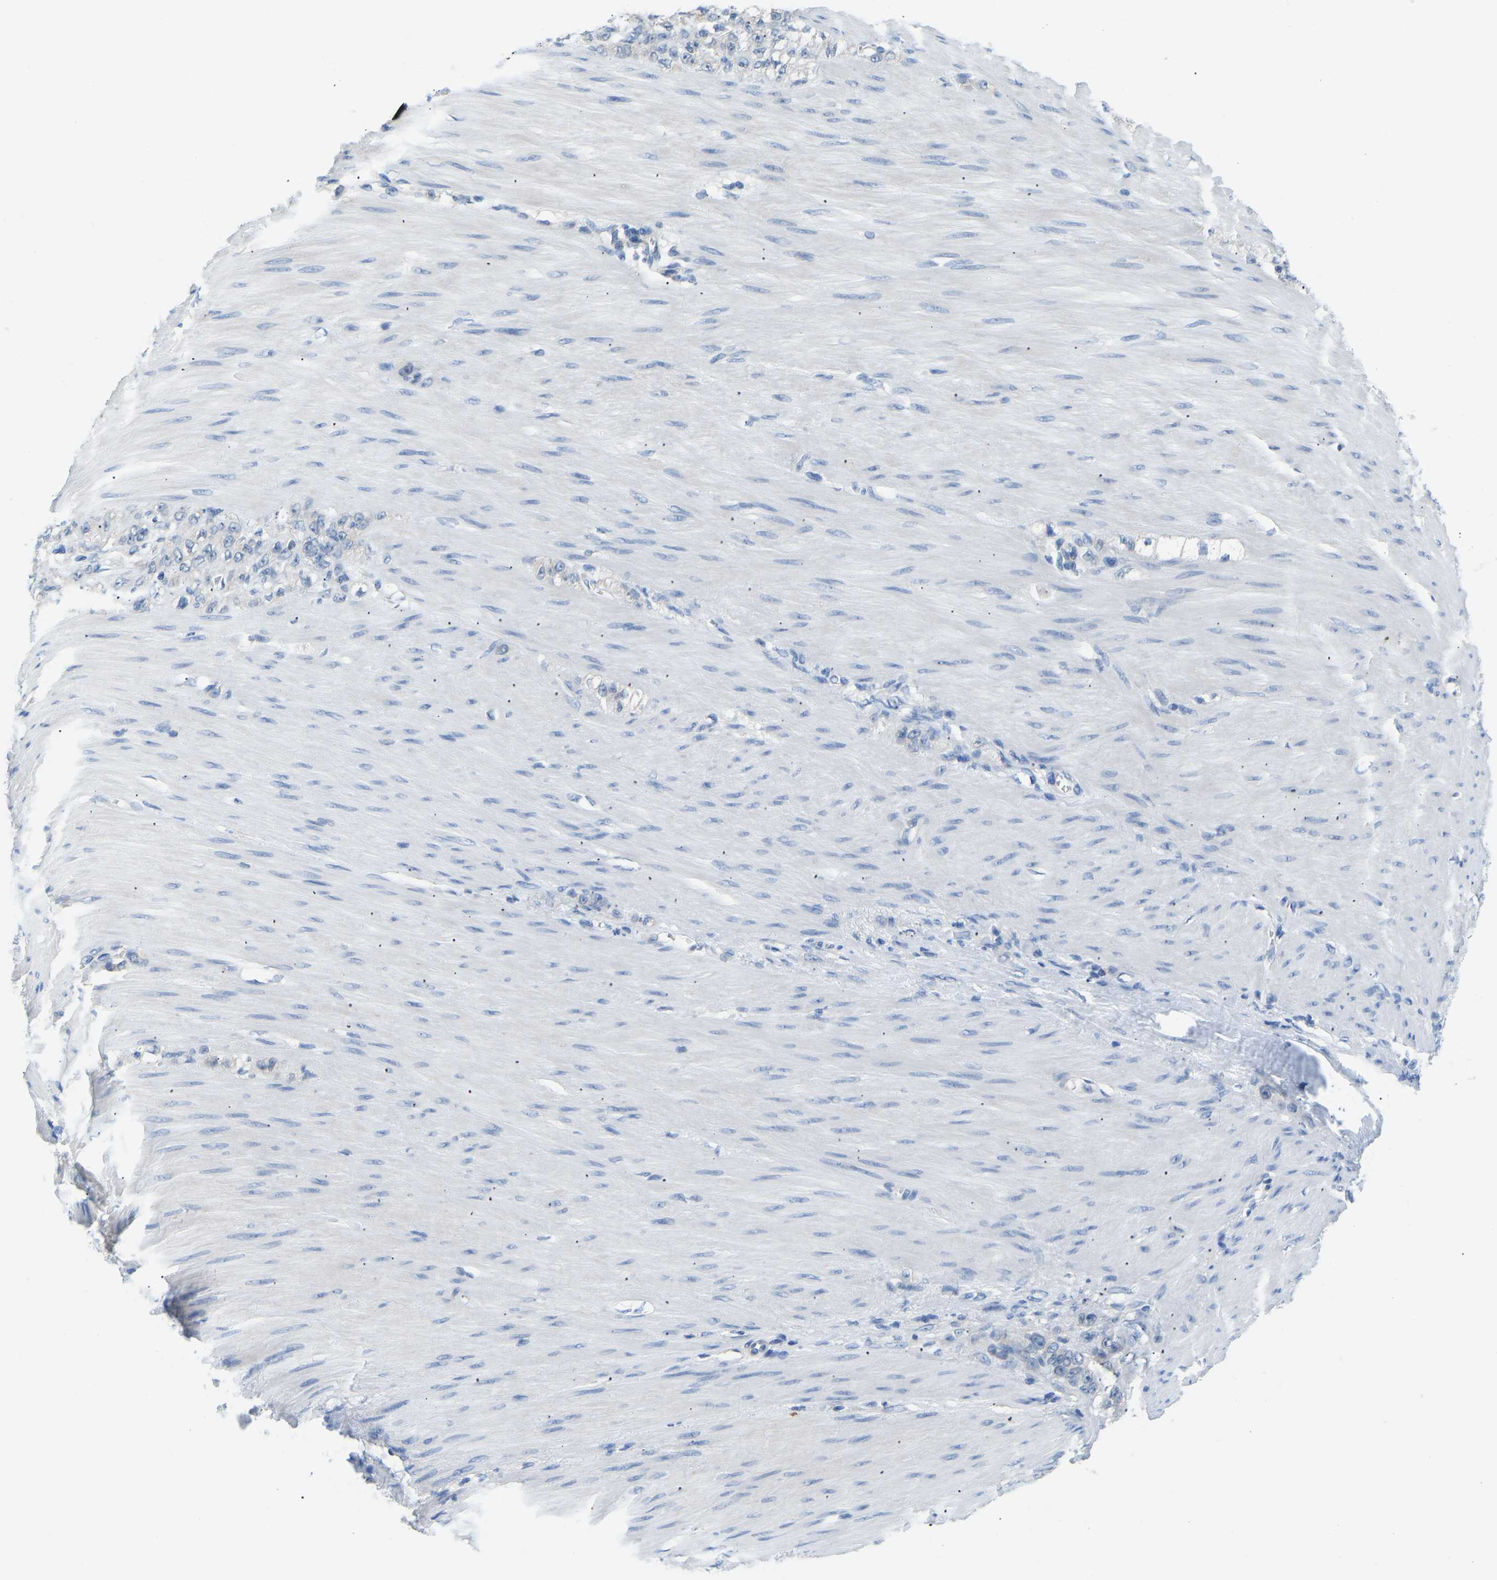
{"staining": {"intensity": "negative", "quantity": "none", "location": "none"}, "tissue": "stomach cancer", "cell_type": "Tumor cells", "image_type": "cancer", "snomed": [{"axis": "morphology", "description": "Normal tissue, NOS"}, {"axis": "morphology", "description": "Adenocarcinoma, NOS"}, {"axis": "topography", "description": "Stomach"}], "caption": "Stomach adenocarcinoma stained for a protein using immunohistochemistry exhibits no staining tumor cells.", "gene": "VRK1", "patient": {"sex": "male", "age": 82}}